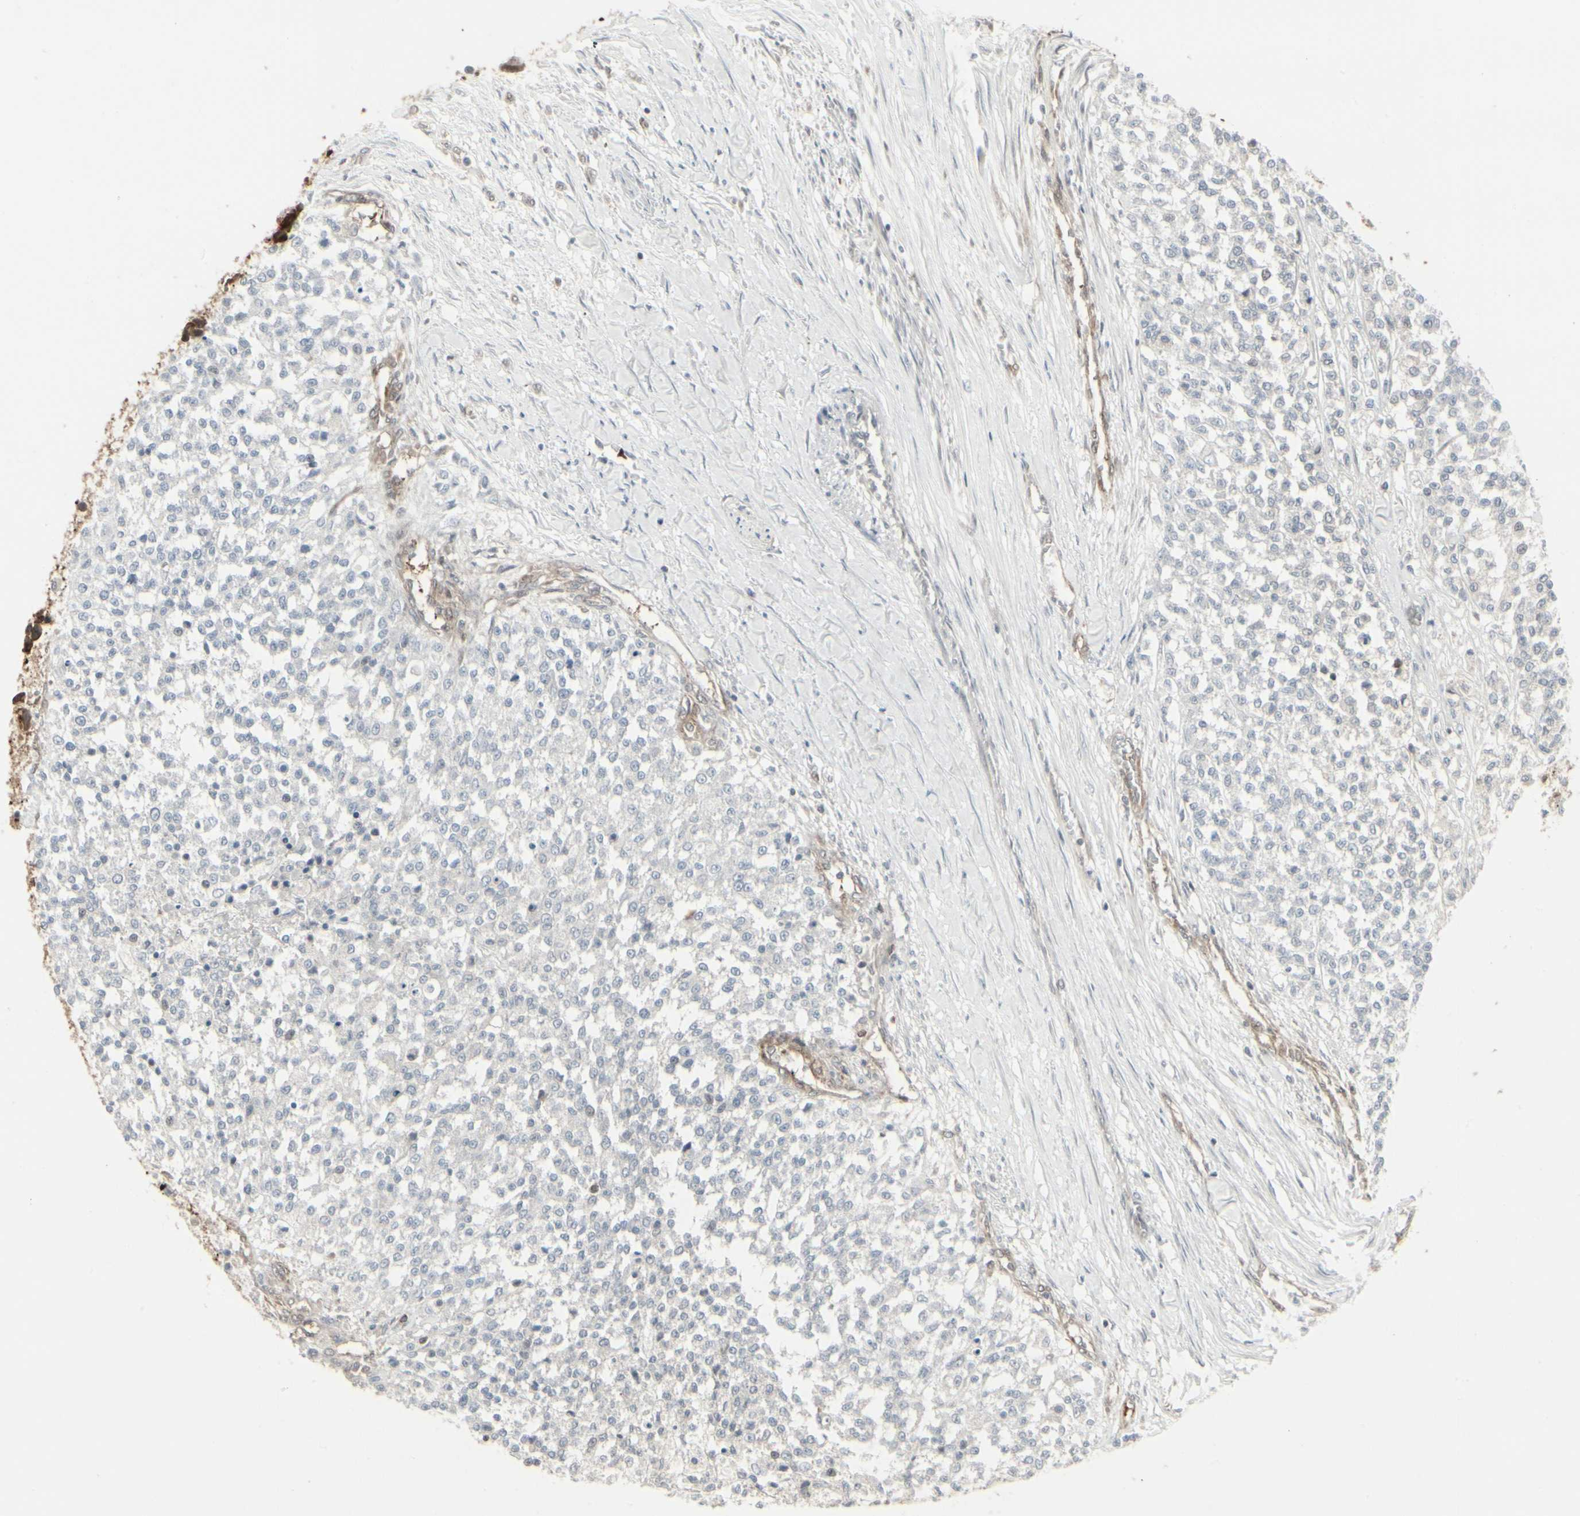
{"staining": {"intensity": "negative", "quantity": "none", "location": "none"}, "tissue": "testis cancer", "cell_type": "Tumor cells", "image_type": "cancer", "snomed": [{"axis": "morphology", "description": "Seminoma, NOS"}, {"axis": "topography", "description": "Testis"}], "caption": "Tumor cells are negative for protein expression in human testis seminoma.", "gene": "IGFBP6", "patient": {"sex": "male", "age": 59}}